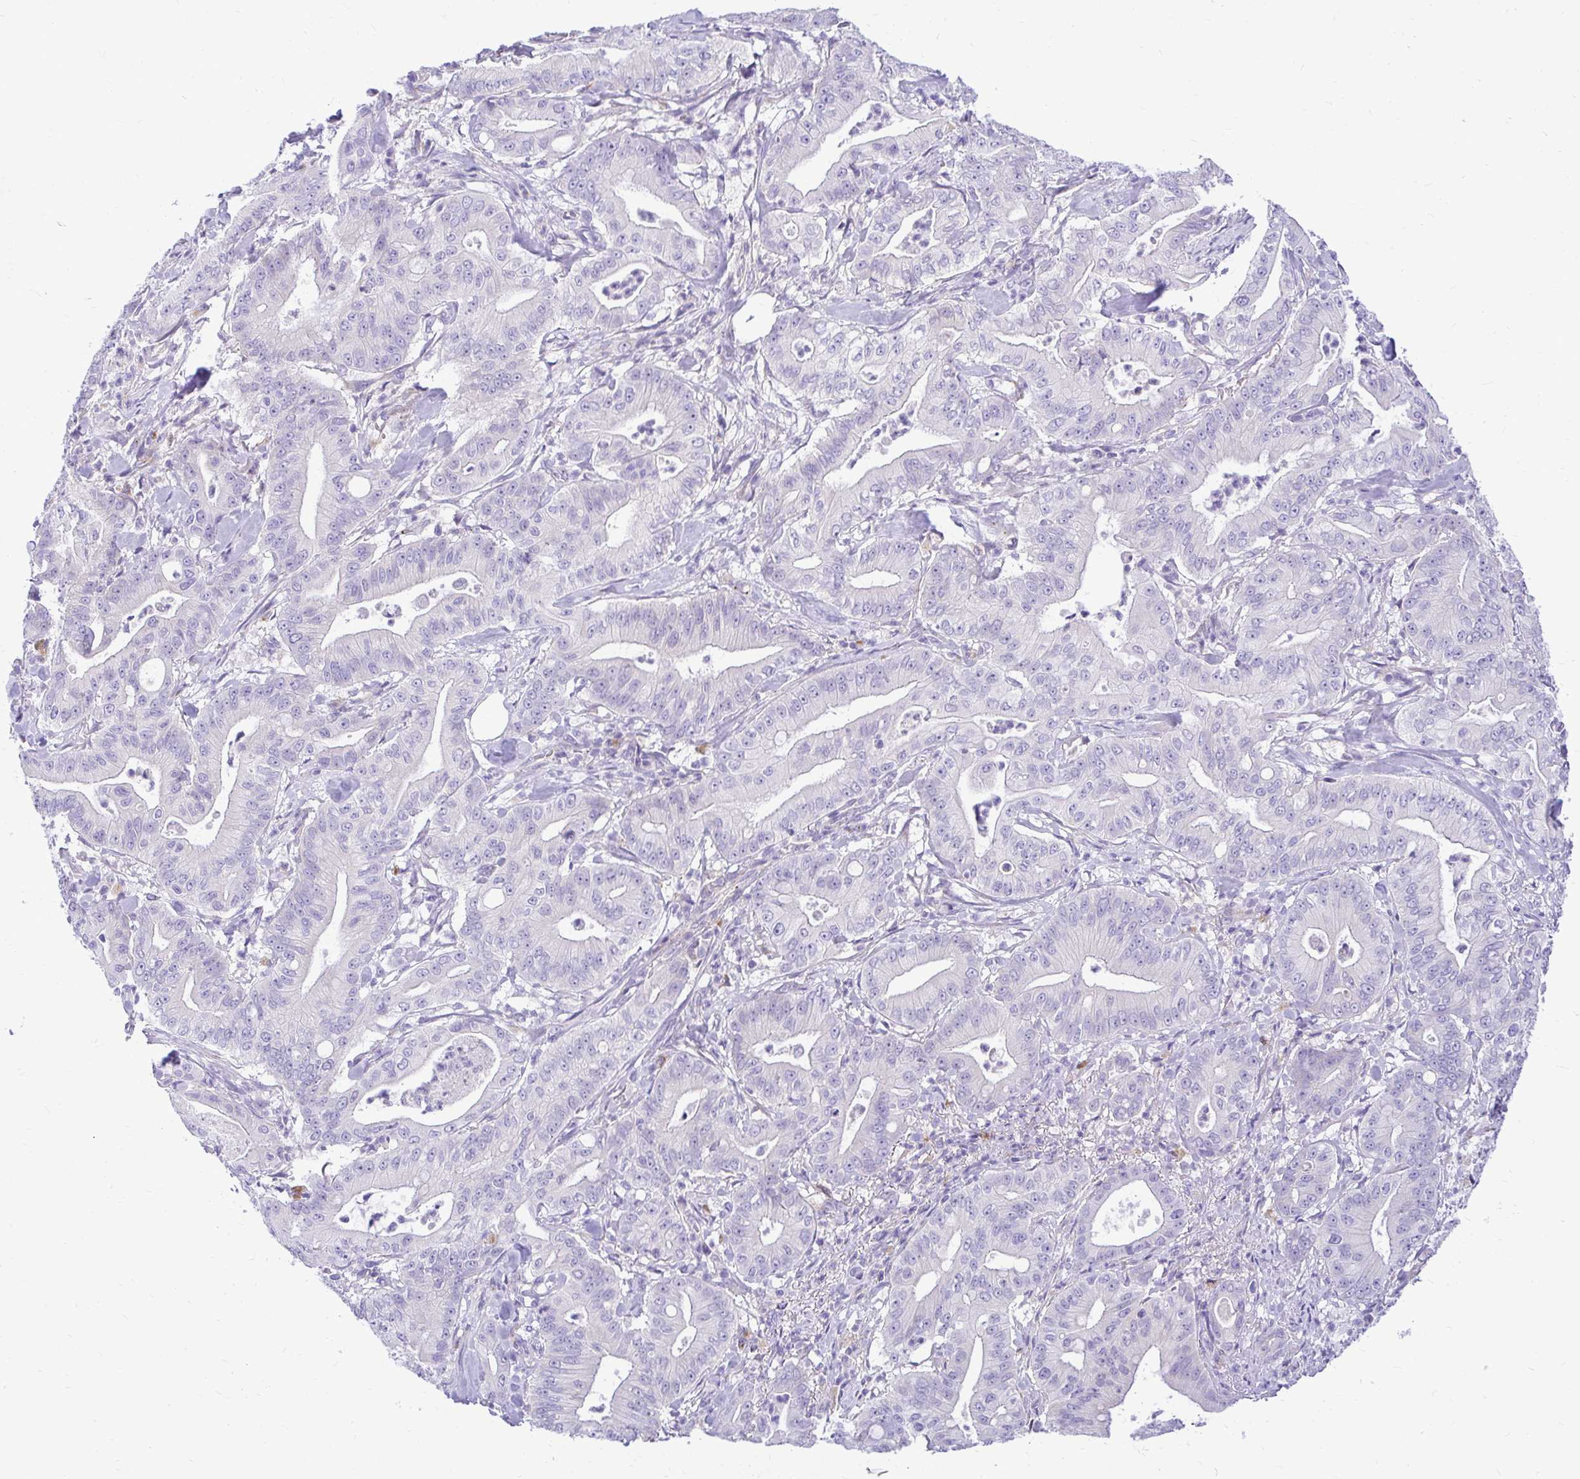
{"staining": {"intensity": "negative", "quantity": "none", "location": "none"}, "tissue": "pancreatic cancer", "cell_type": "Tumor cells", "image_type": "cancer", "snomed": [{"axis": "morphology", "description": "Adenocarcinoma, NOS"}, {"axis": "topography", "description": "Pancreas"}], "caption": "This photomicrograph is of adenocarcinoma (pancreatic) stained with immunohistochemistry to label a protein in brown with the nuclei are counter-stained blue. There is no positivity in tumor cells.", "gene": "PKN3", "patient": {"sex": "male", "age": 71}}